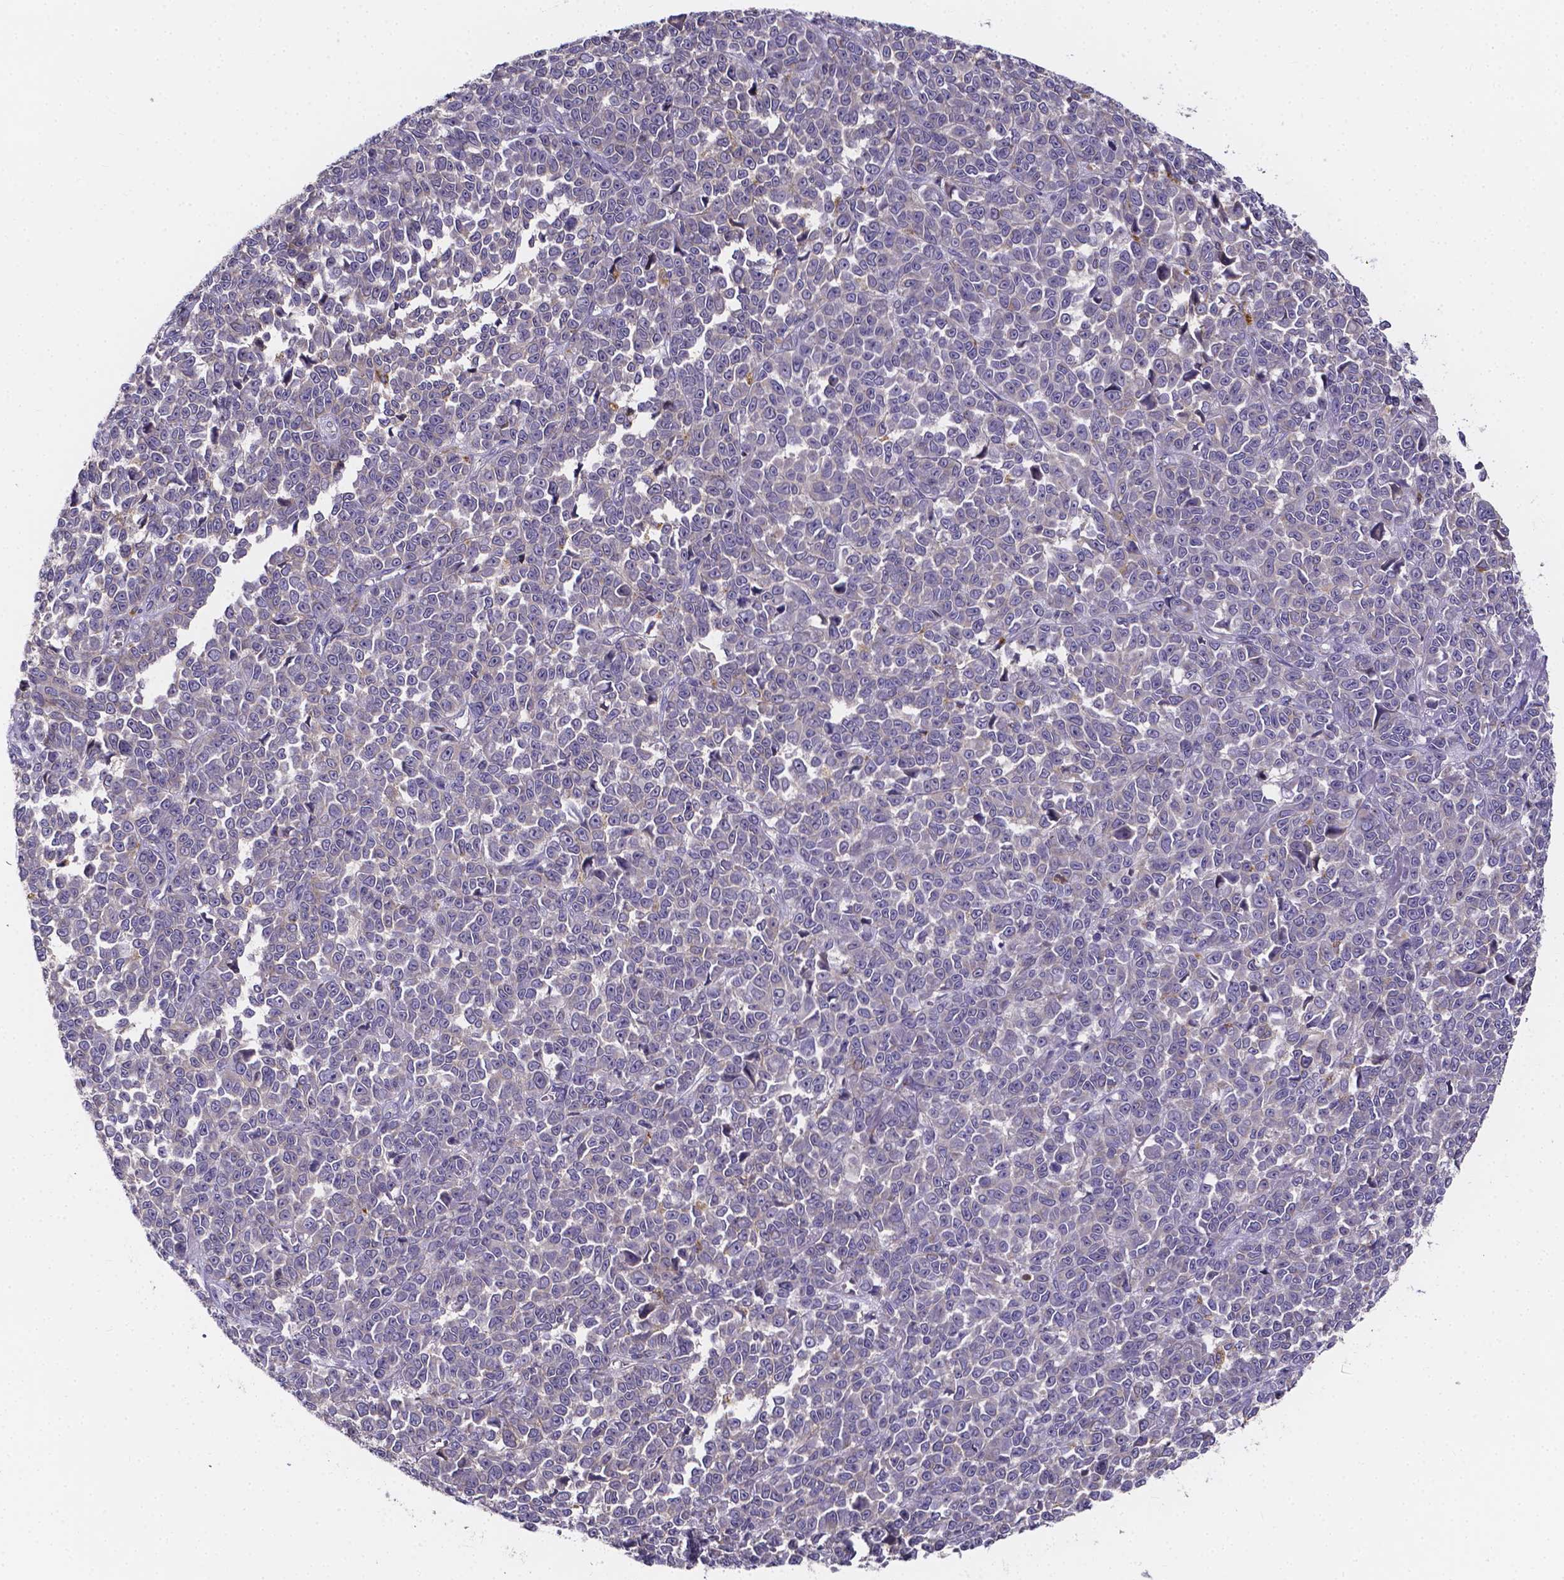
{"staining": {"intensity": "negative", "quantity": "none", "location": "none"}, "tissue": "melanoma", "cell_type": "Tumor cells", "image_type": "cancer", "snomed": [{"axis": "morphology", "description": "Malignant melanoma, NOS"}, {"axis": "topography", "description": "Skin"}], "caption": "IHC image of human melanoma stained for a protein (brown), which reveals no staining in tumor cells. (Brightfield microscopy of DAB (3,3'-diaminobenzidine) immunohistochemistry (IHC) at high magnification).", "gene": "THEMIS", "patient": {"sex": "female", "age": 95}}